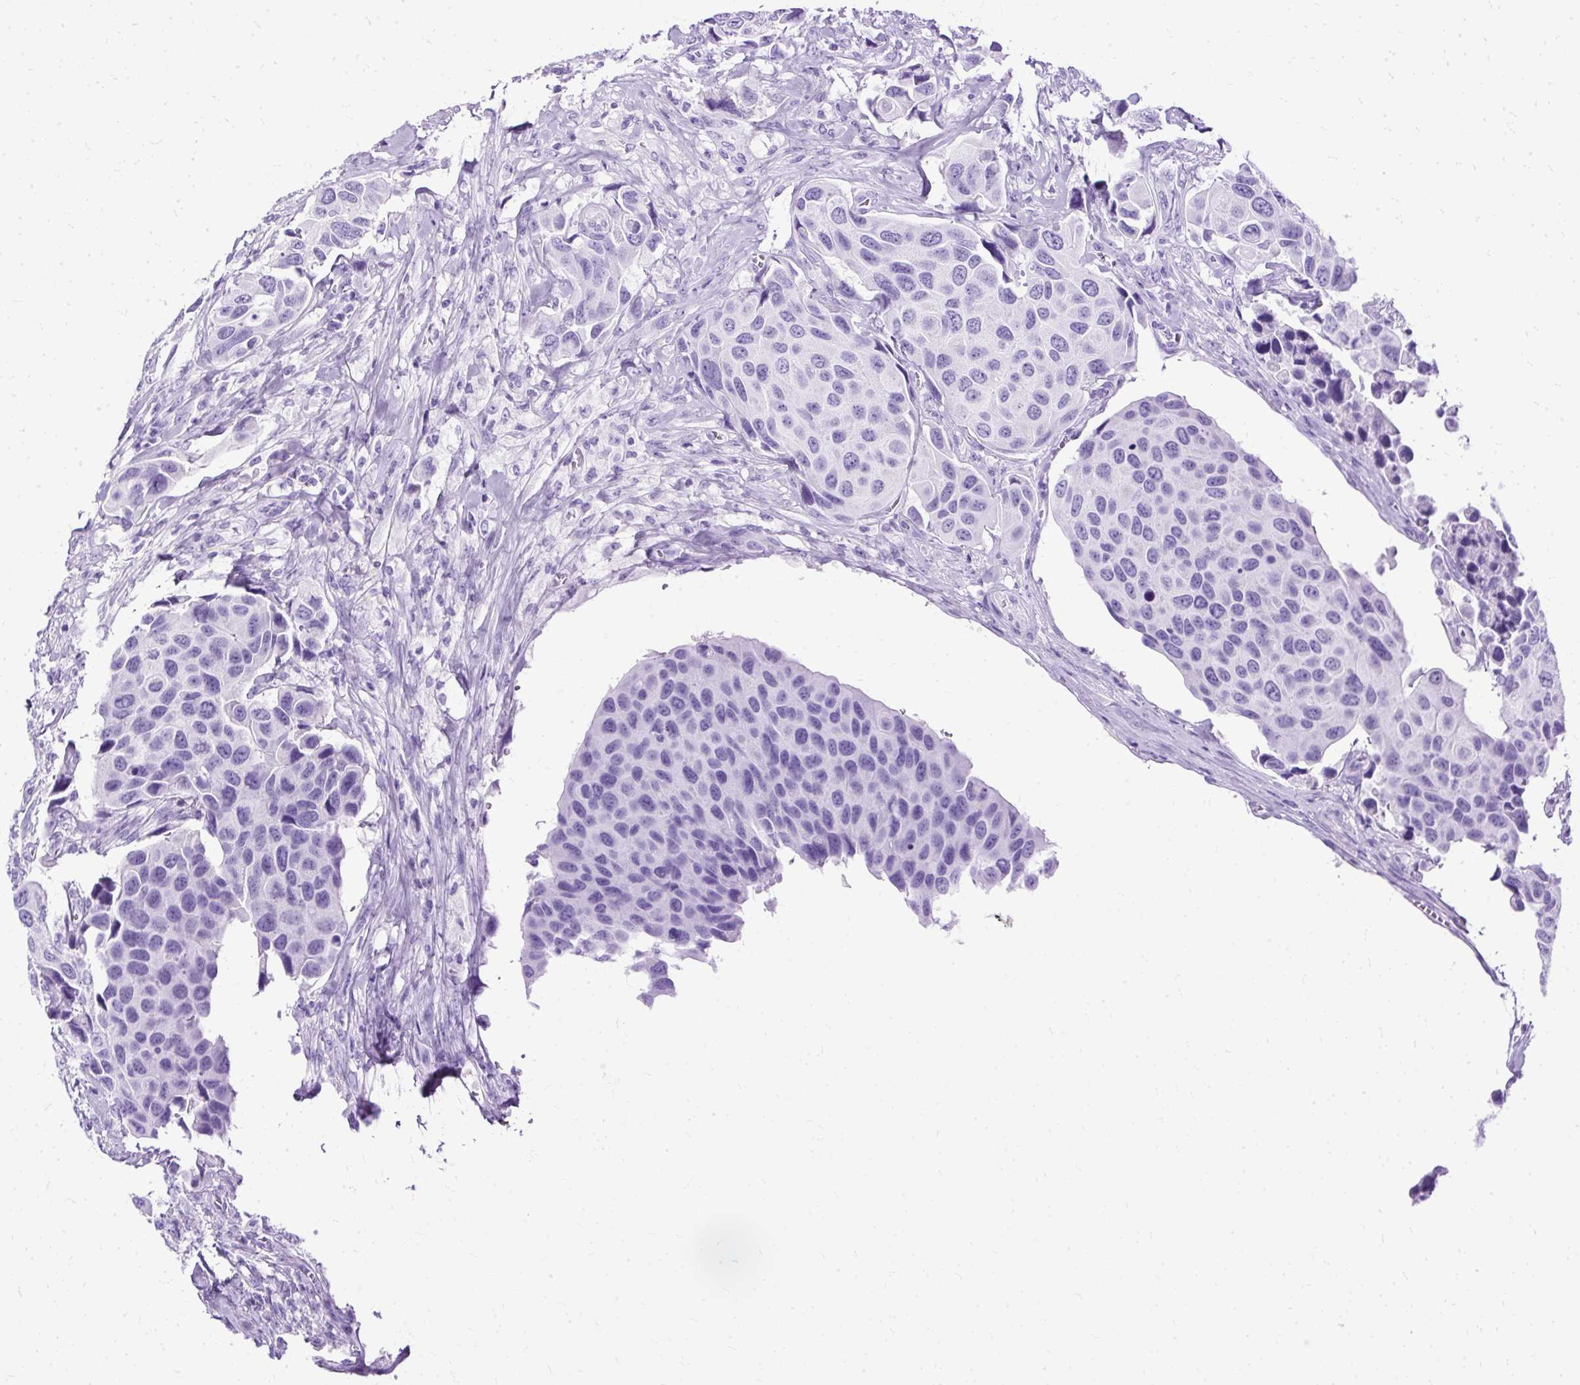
{"staining": {"intensity": "negative", "quantity": "none", "location": "none"}, "tissue": "urothelial cancer", "cell_type": "Tumor cells", "image_type": "cancer", "snomed": [{"axis": "morphology", "description": "Urothelial carcinoma, High grade"}, {"axis": "topography", "description": "Urinary bladder"}], "caption": "Image shows no significant protein staining in tumor cells of urothelial cancer.", "gene": "SLC8A2", "patient": {"sex": "male", "age": 74}}